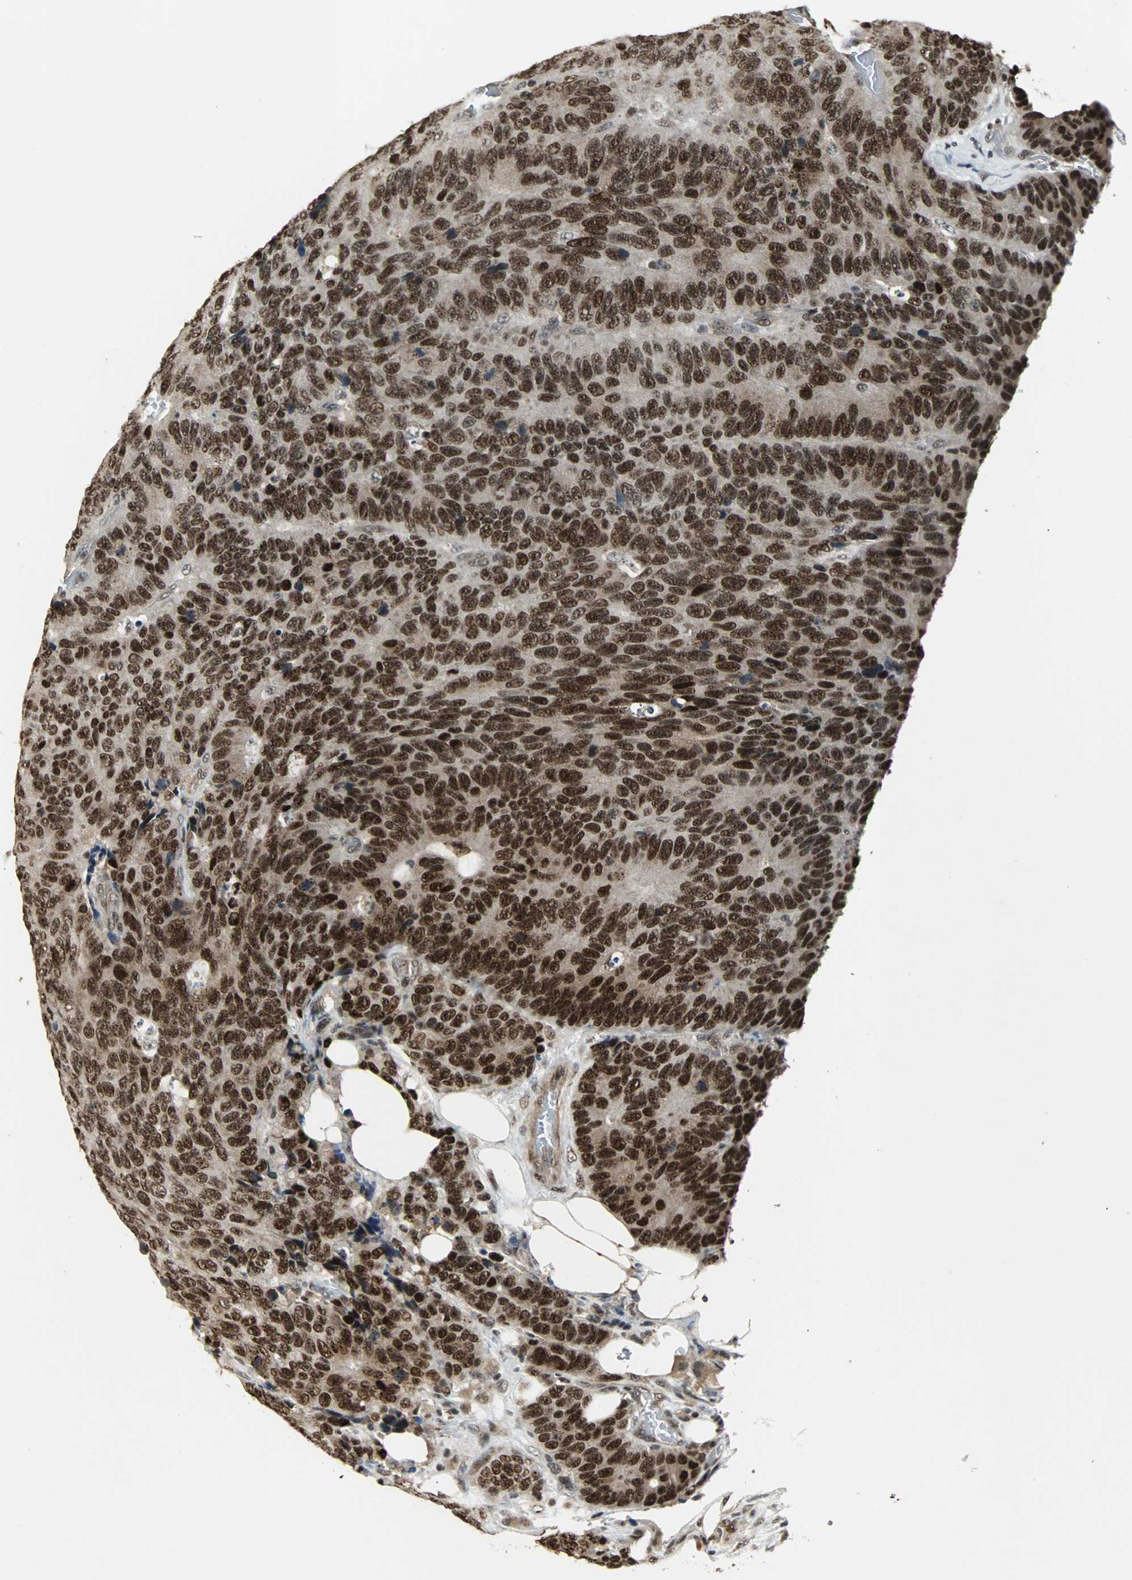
{"staining": {"intensity": "strong", "quantity": ">75%", "location": "nuclear"}, "tissue": "colorectal cancer", "cell_type": "Tumor cells", "image_type": "cancer", "snomed": [{"axis": "morphology", "description": "Adenocarcinoma, NOS"}, {"axis": "topography", "description": "Colon"}], "caption": "Tumor cells exhibit high levels of strong nuclear staining in approximately >75% of cells in human adenocarcinoma (colorectal).", "gene": "MED4", "patient": {"sex": "female", "age": 86}}